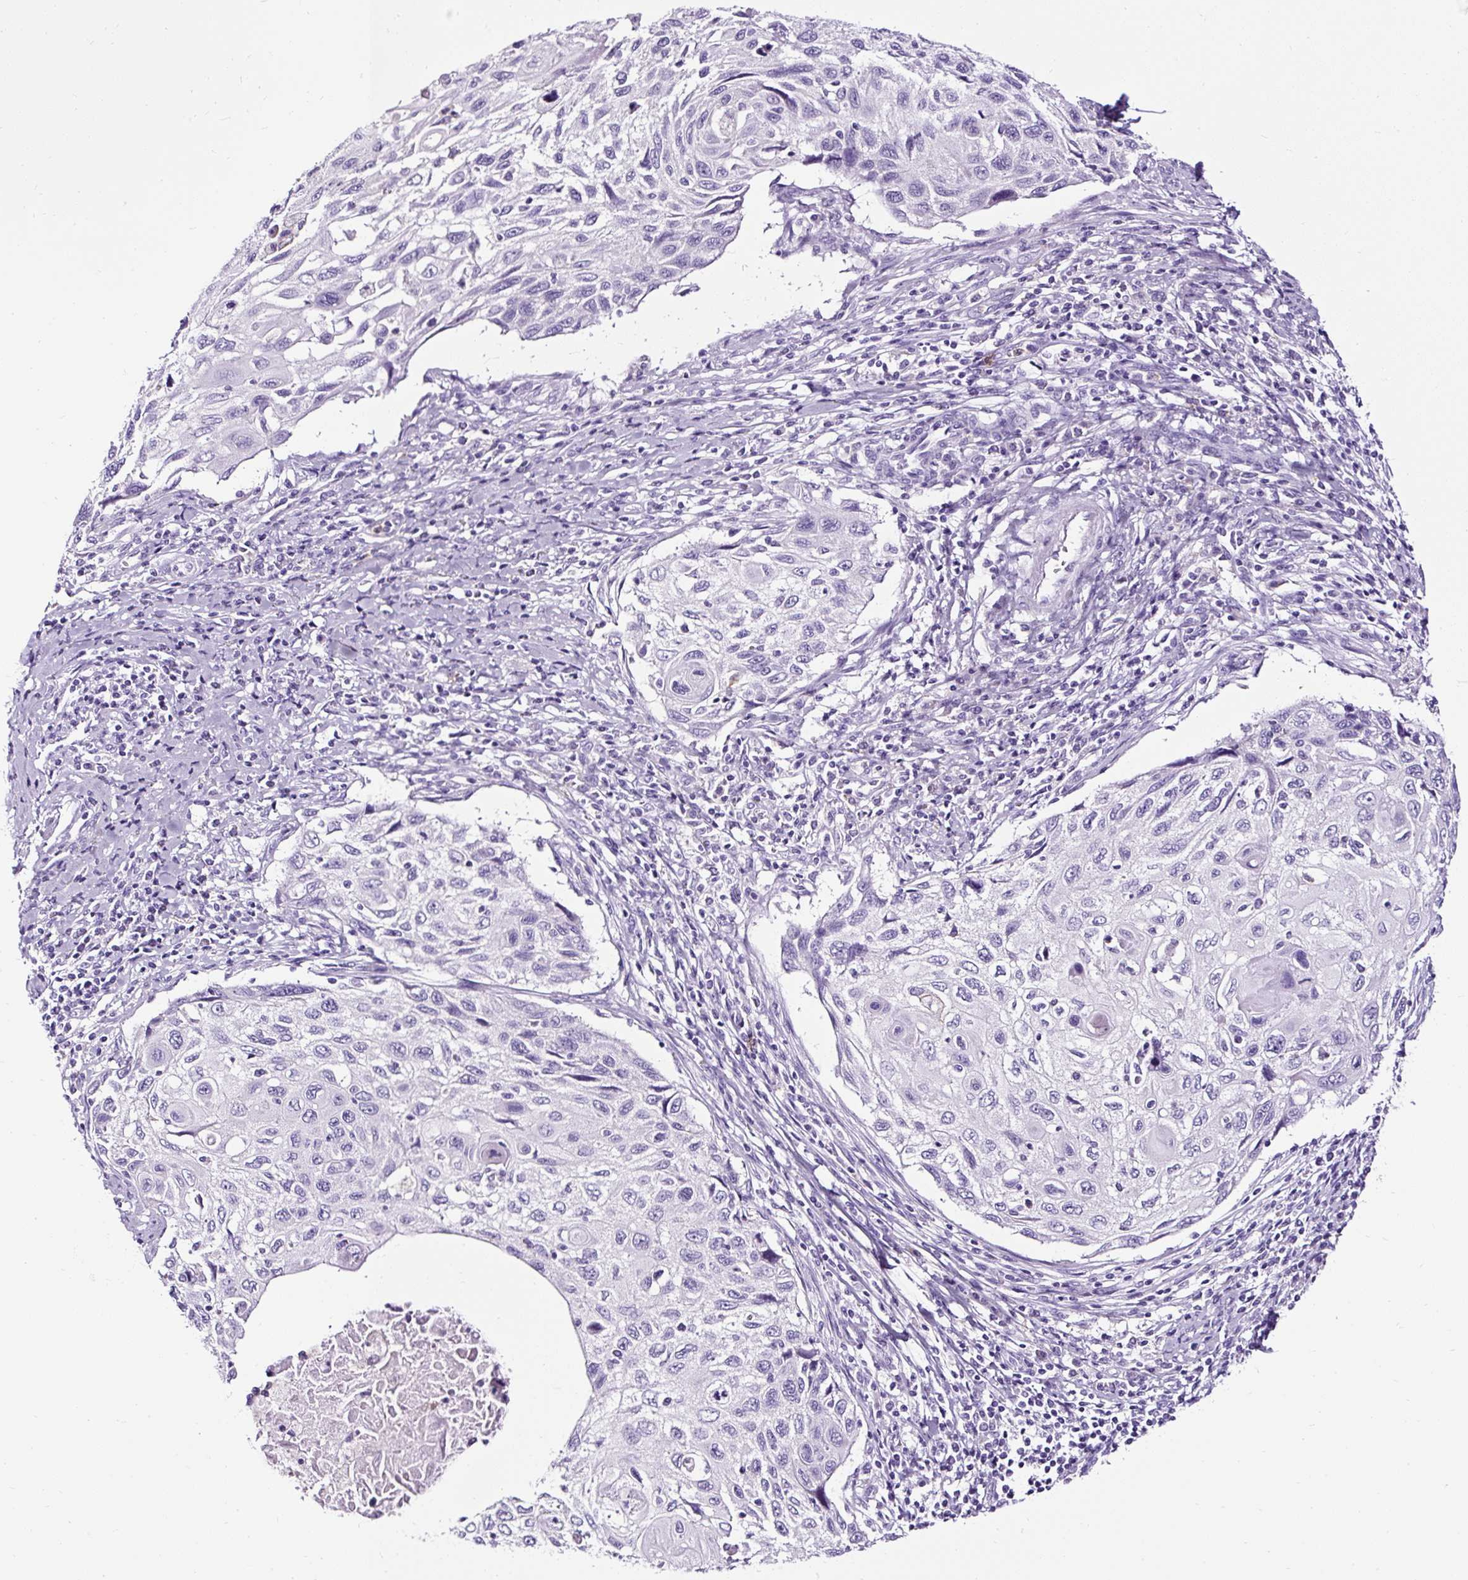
{"staining": {"intensity": "negative", "quantity": "none", "location": "none"}, "tissue": "cervical cancer", "cell_type": "Tumor cells", "image_type": "cancer", "snomed": [{"axis": "morphology", "description": "Squamous cell carcinoma, NOS"}, {"axis": "topography", "description": "Cervix"}], "caption": "This micrograph is of cervical cancer stained with IHC to label a protein in brown with the nuclei are counter-stained blue. There is no staining in tumor cells. Nuclei are stained in blue.", "gene": "SLC7A8", "patient": {"sex": "female", "age": 70}}